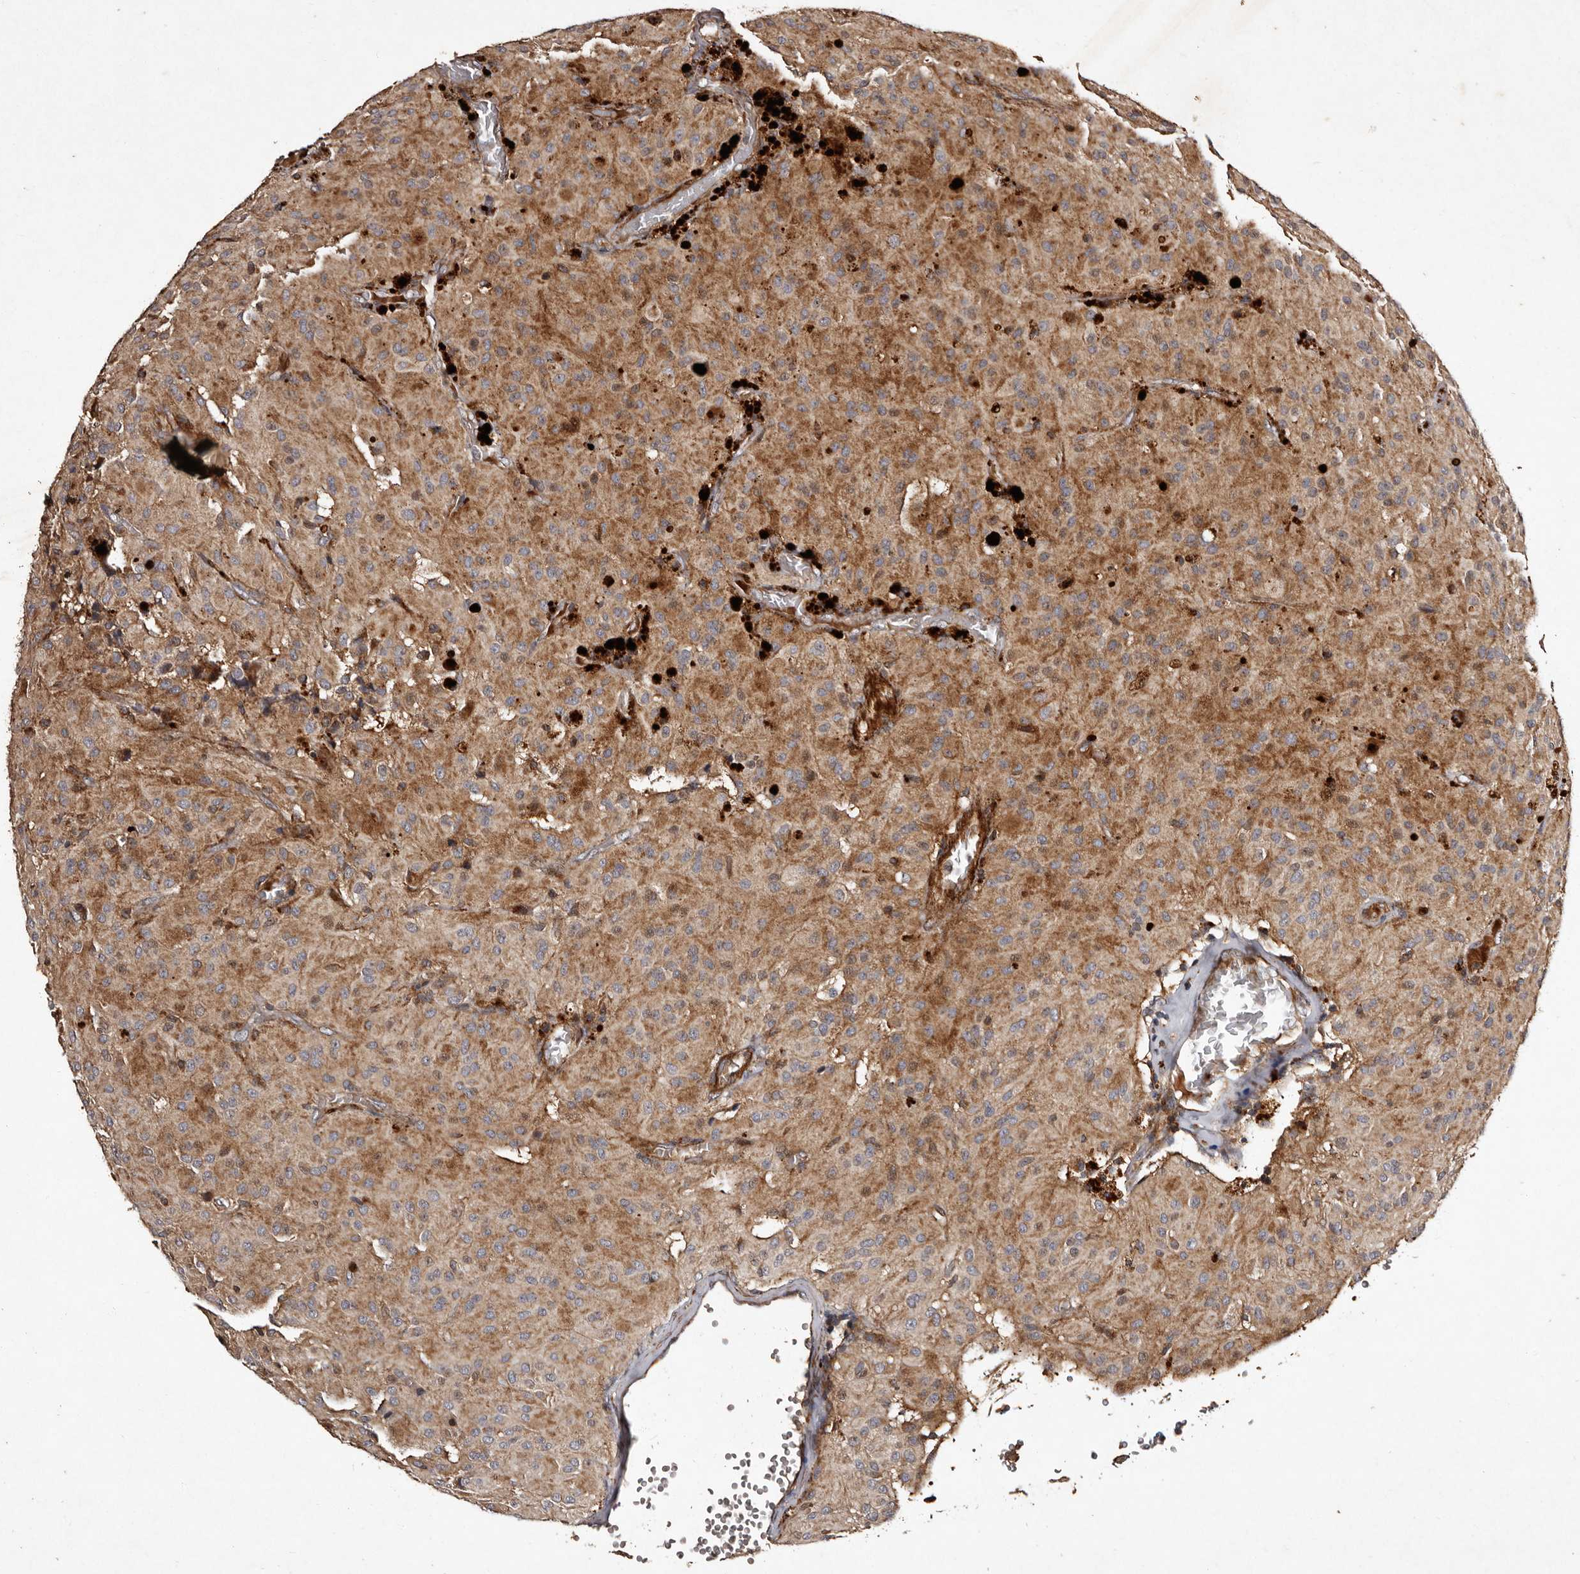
{"staining": {"intensity": "moderate", "quantity": ">75%", "location": "cytoplasmic/membranous"}, "tissue": "glioma", "cell_type": "Tumor cells", "image_type": "cancer", "snomed": [{"axis": "morphology", "description": "Glioma, malignant, High grade"}, {"axis": "topography", "description": "Brain"}], "caption": "Glioma tissue reveals moderate cytoplasmic/membranous staining in approximately >75% of tumor cells, visualized by immunohistochemistry.", "gene": "PRKD3", "patient": {"sex": "female", "age": 59}}